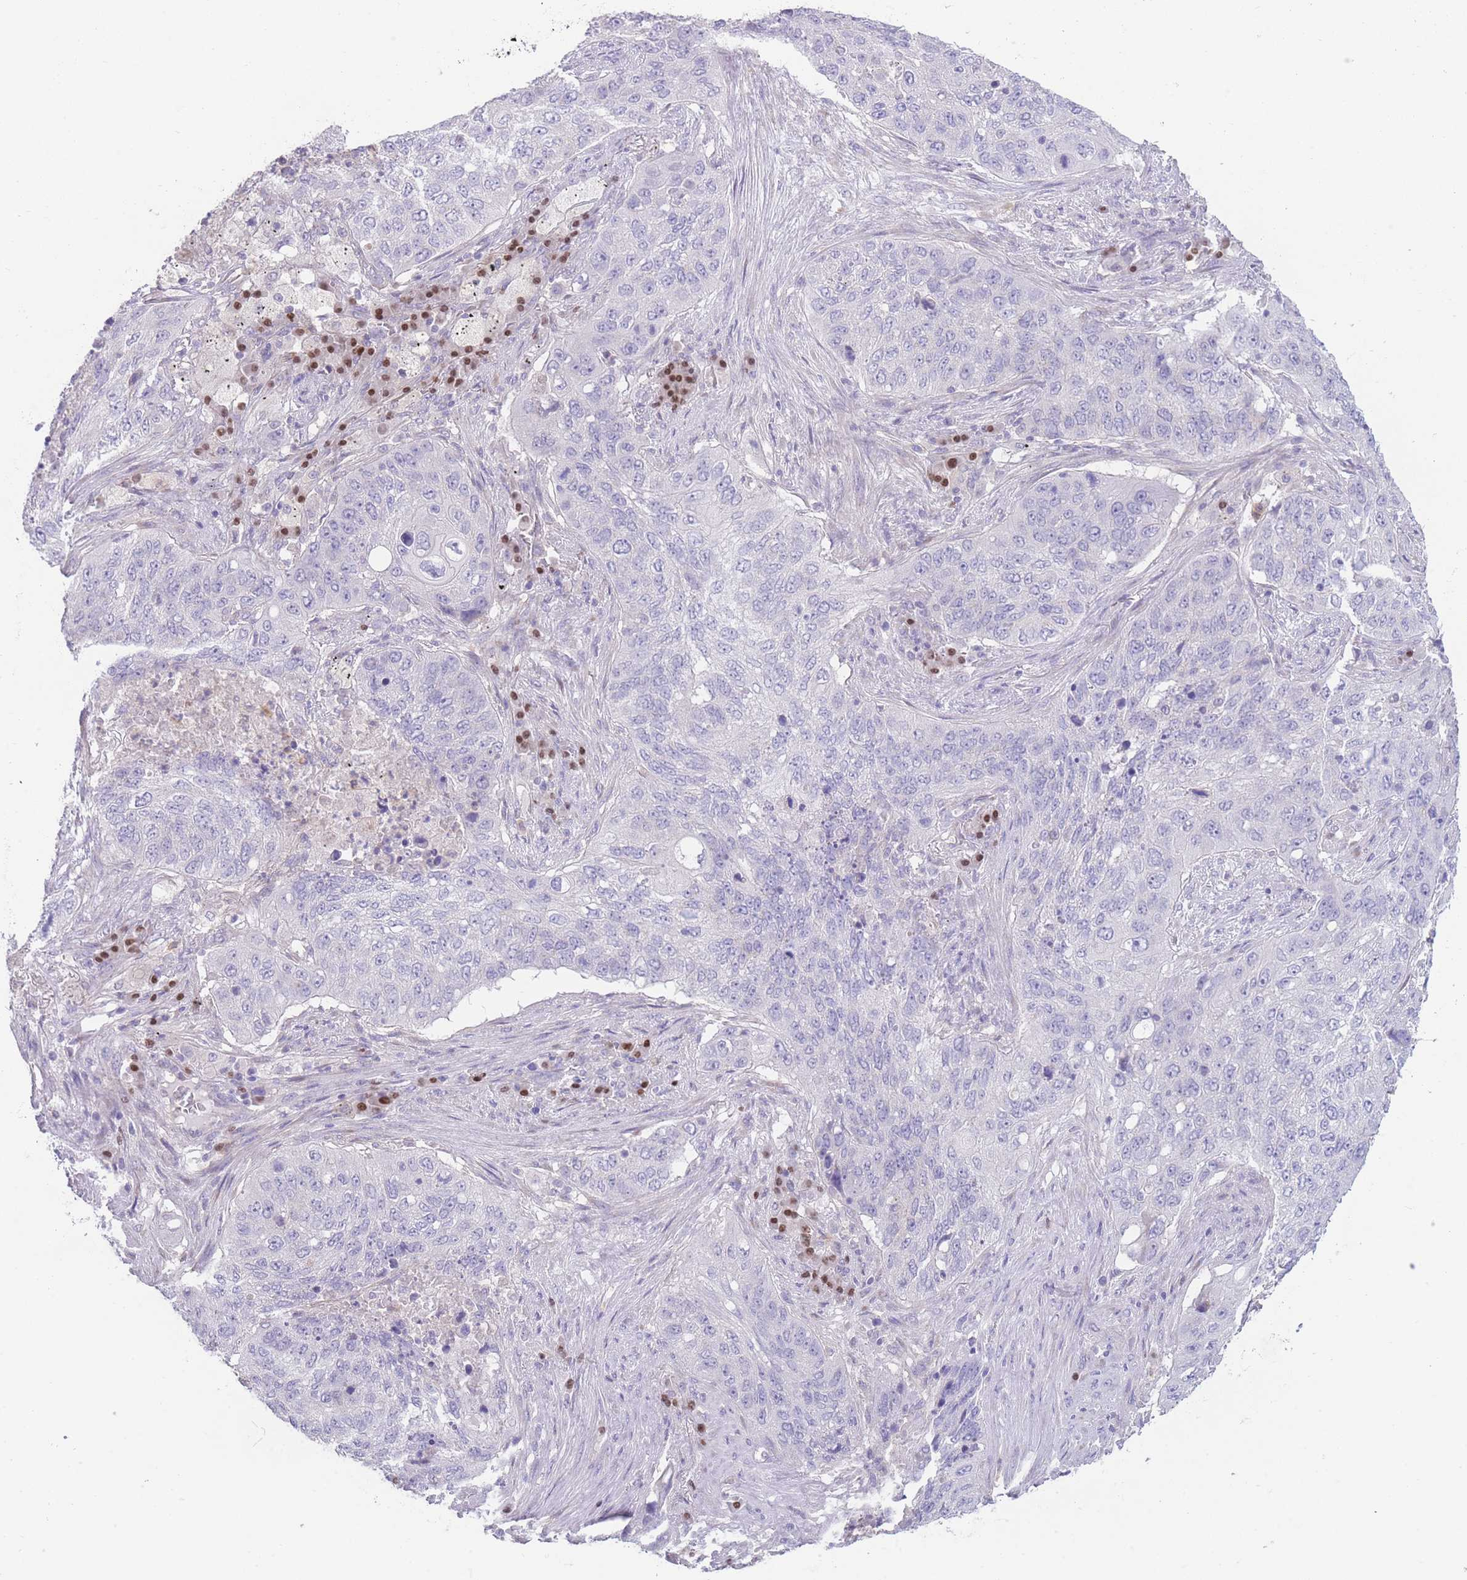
{"staining": {"intensity": "negative", "quantity": "none", "location": "none"}, "tissue": "lung cancer", "cell_type": "Tumor cells", "image_type": "cancer", "snomed": [{"axis": "morphology", "description": "Squamous cell carcinoma, NOS"}, {"axis": "topography", "description": "Lung"}], "caption": "Tumor cells show no significant positivity in lung cancer (squamous cell carcinoma).", "gene": "BHLHA15", "patient": {"sex": "female", "age": 63}}